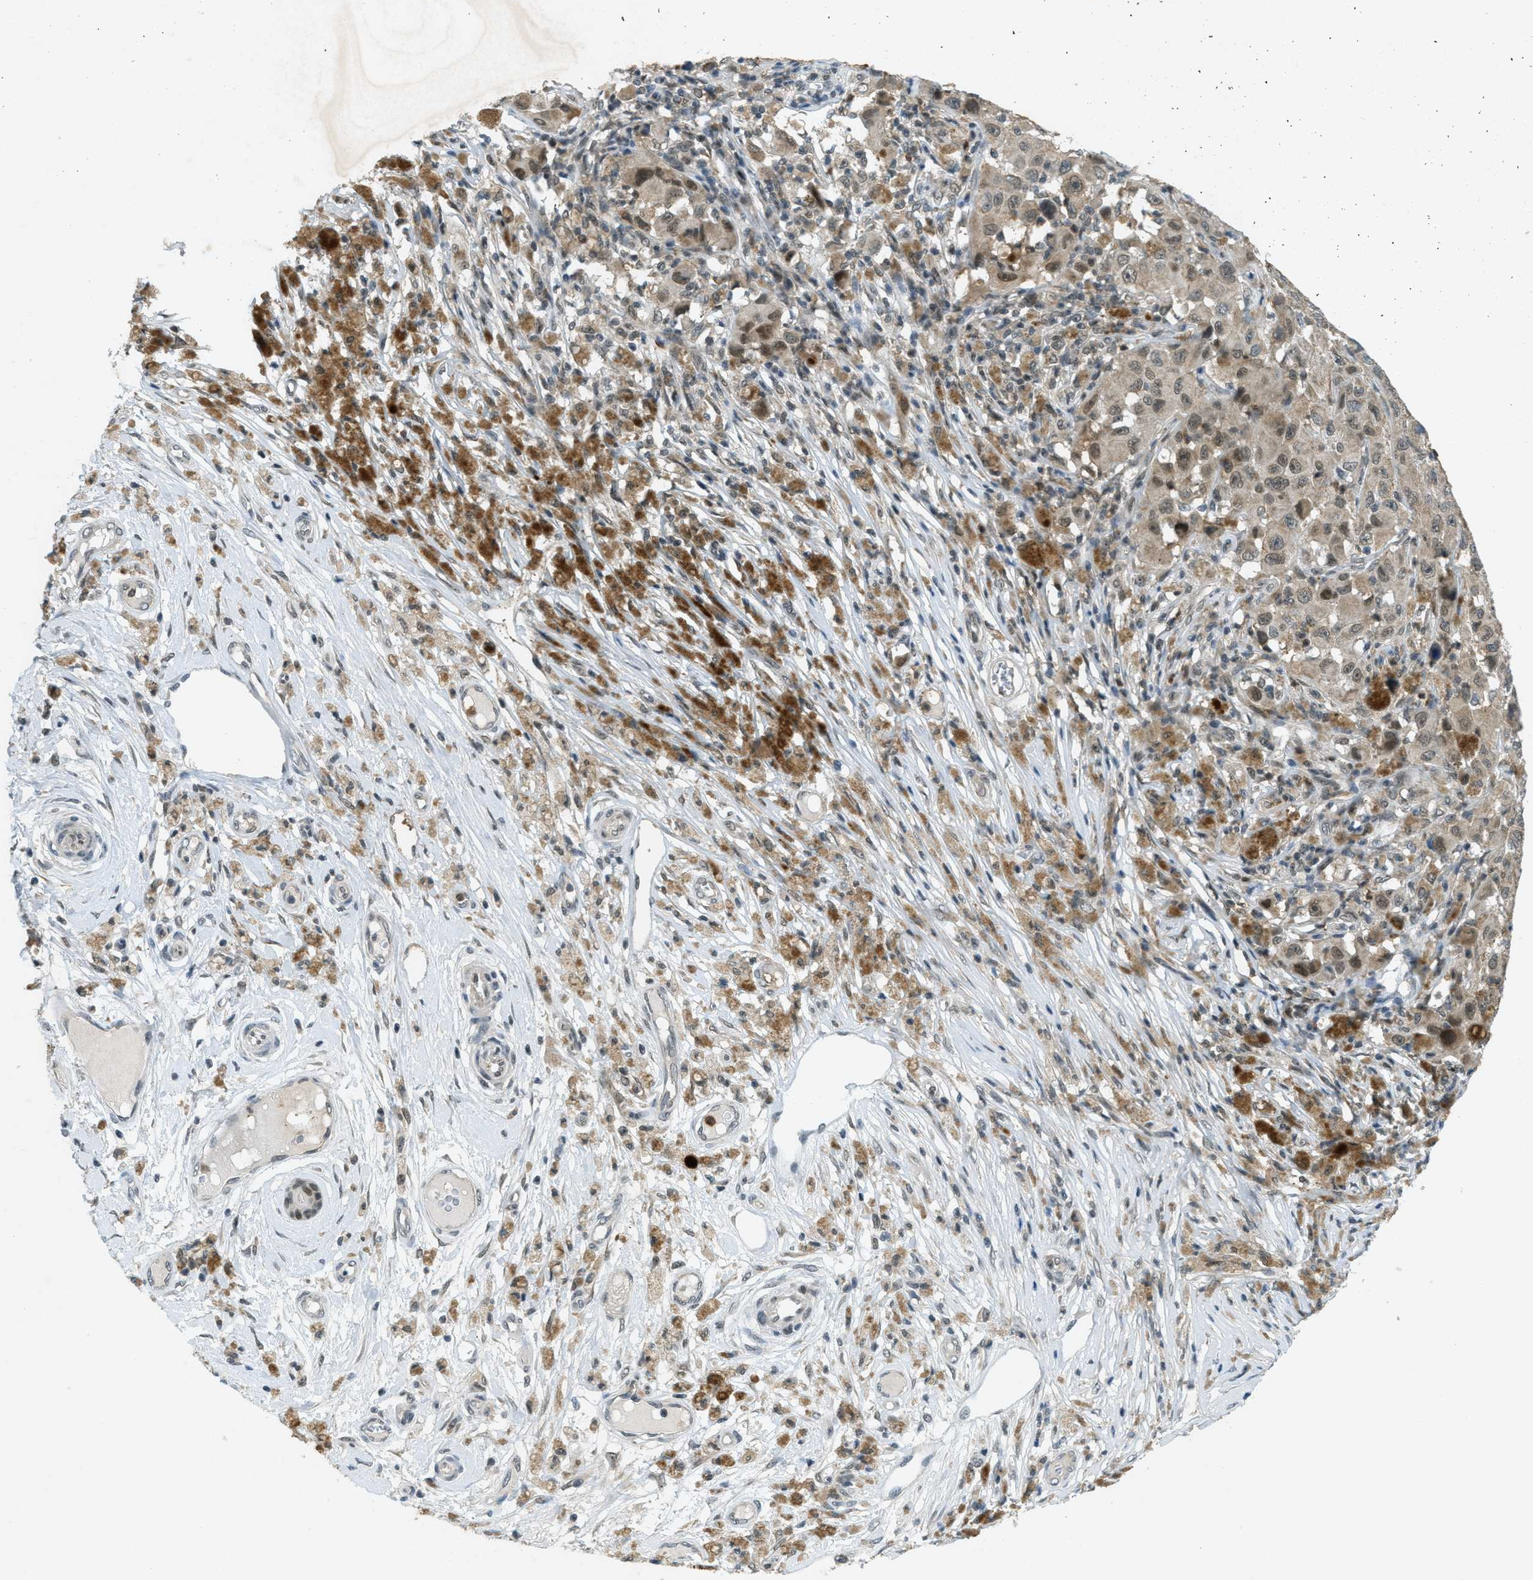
{"staining": {"intensity": "weak", "quantity": "25%-75%", "location": "cytoplasmic/membranous"}, "tissue": "melanoma", "cell_type": "Tumor cells", "image_type": "cancer", "snomed": [{"axis": "morphology", "description": "Malignant melanoma, NOS"}, {"axis": "topography", "description": "Skin"}], "caption": "Immunohistochemical staining of human malignant melanoma displays weak cytoplasmic/membranous protein expression in about 25%-75% of tumor cells.", "gene": "TCF20", "patient": {"sex": "male", "age": 96}}